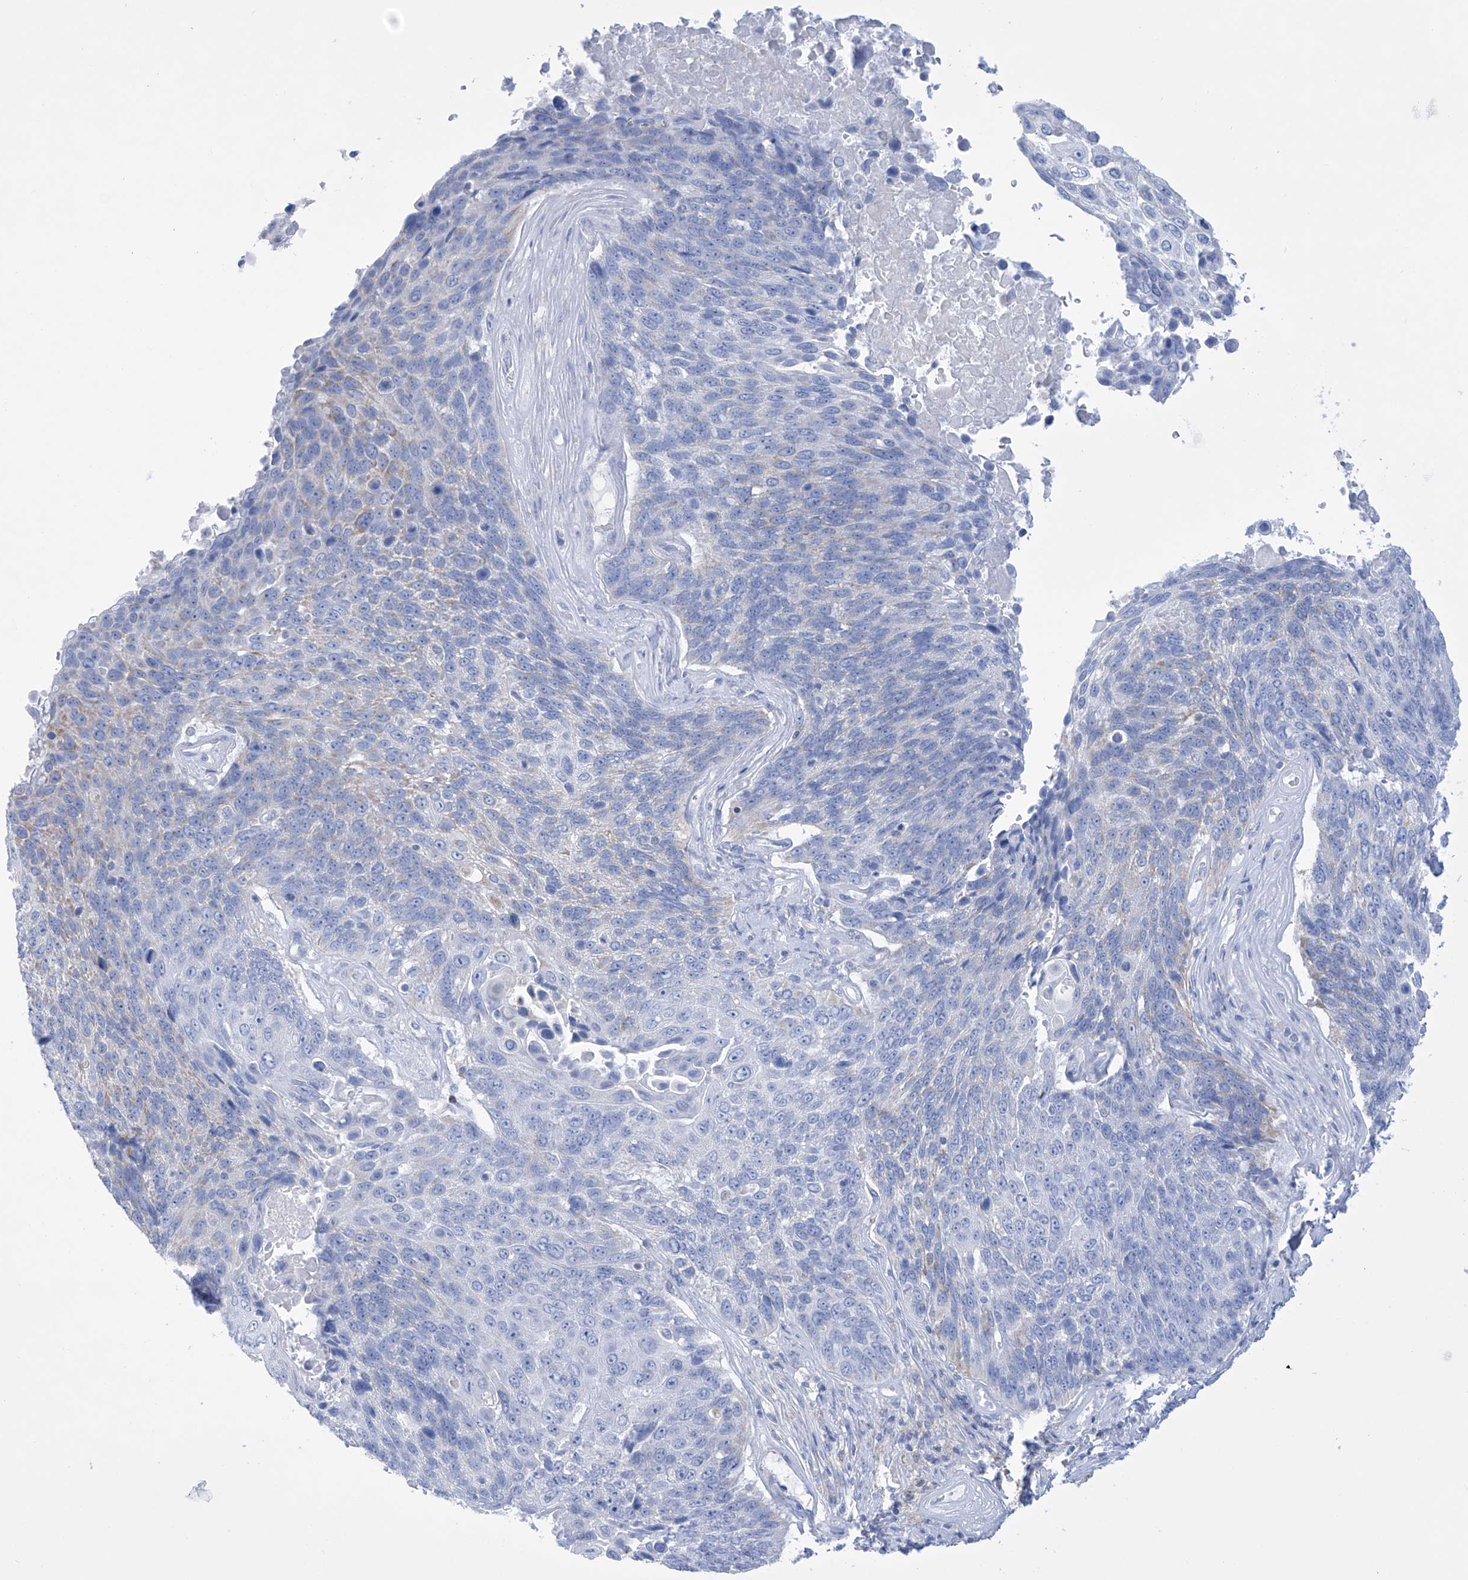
{"staining": {"intensity": "negative", "quantity": "none", "location": "none"}, "tissue": "lung cancer", "cell_type": "Tumor cells", "image_type": "cancer", "snomed": [{"axis": "morphology", "description": "Squamous cell carcinoma, NOS"}, {"axis": "topography", "description": "Lung"}], "caption": "Immunohistochemistry image of neoplastic tissue: human lung squamous cell carcinoma stained with DAB shows no significant protein staining in tumor cells.", "gene": "ALDH6A1", "patient": {"sex": "male", "age": 66}}